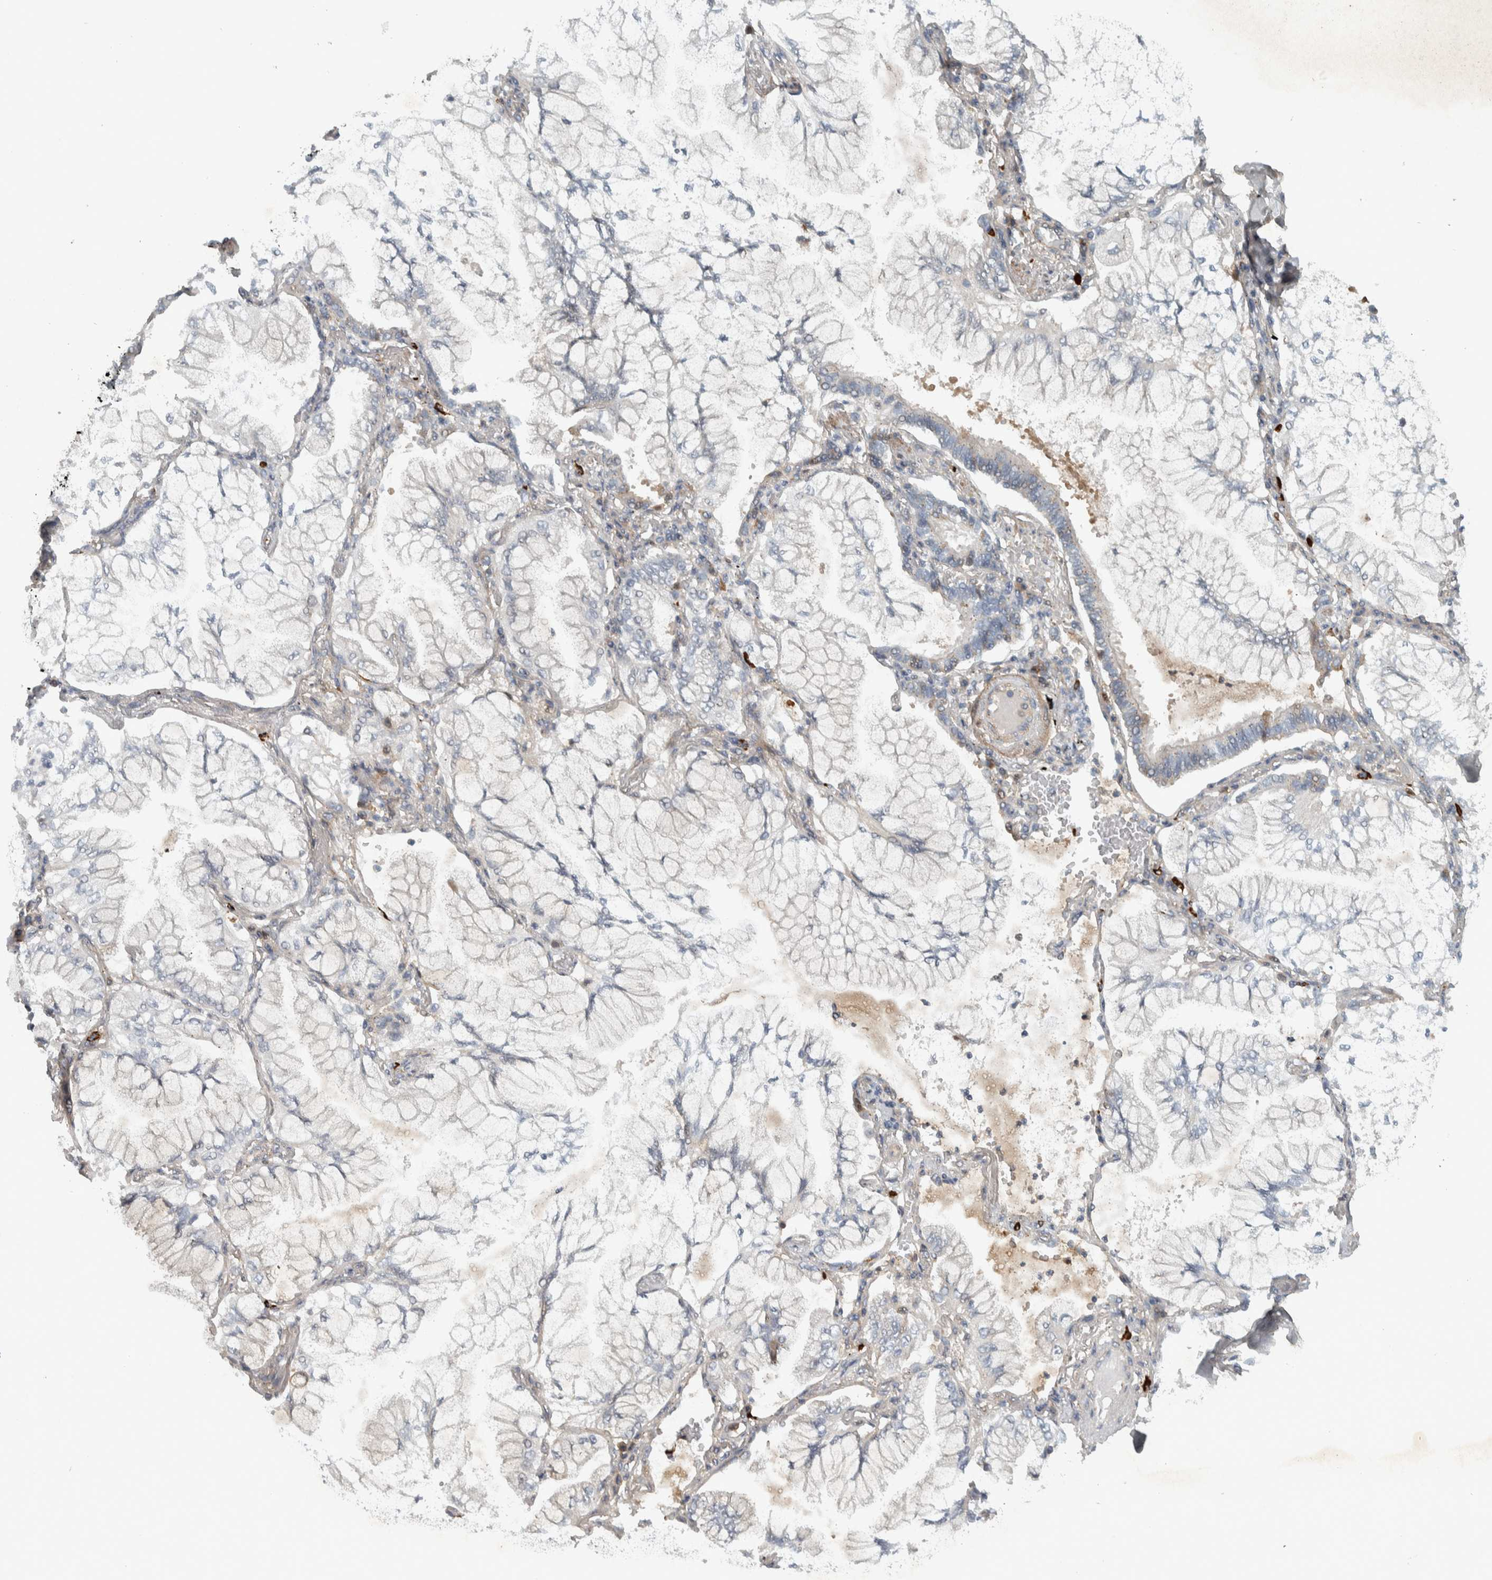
{"staining": {"intensity": "negative", "quantity": "none", "location": "none"}, "tissue": "lung cancer", "cell_type": "Tumor cells", "image_type": "cancer", "snomed": [{"axis": "morphology", "description": "Adenocarcinoma, NOS"}, {"axis": "topography", "description": "Lung"}], "caption": "Immunohistochemistry (IHC) of human lung cancer demonstrates no positivity in tumor cells. (DAB IHC, high magnification).", "gene": "LBHD1", "patient": {"sex": "female", "age": 70}}